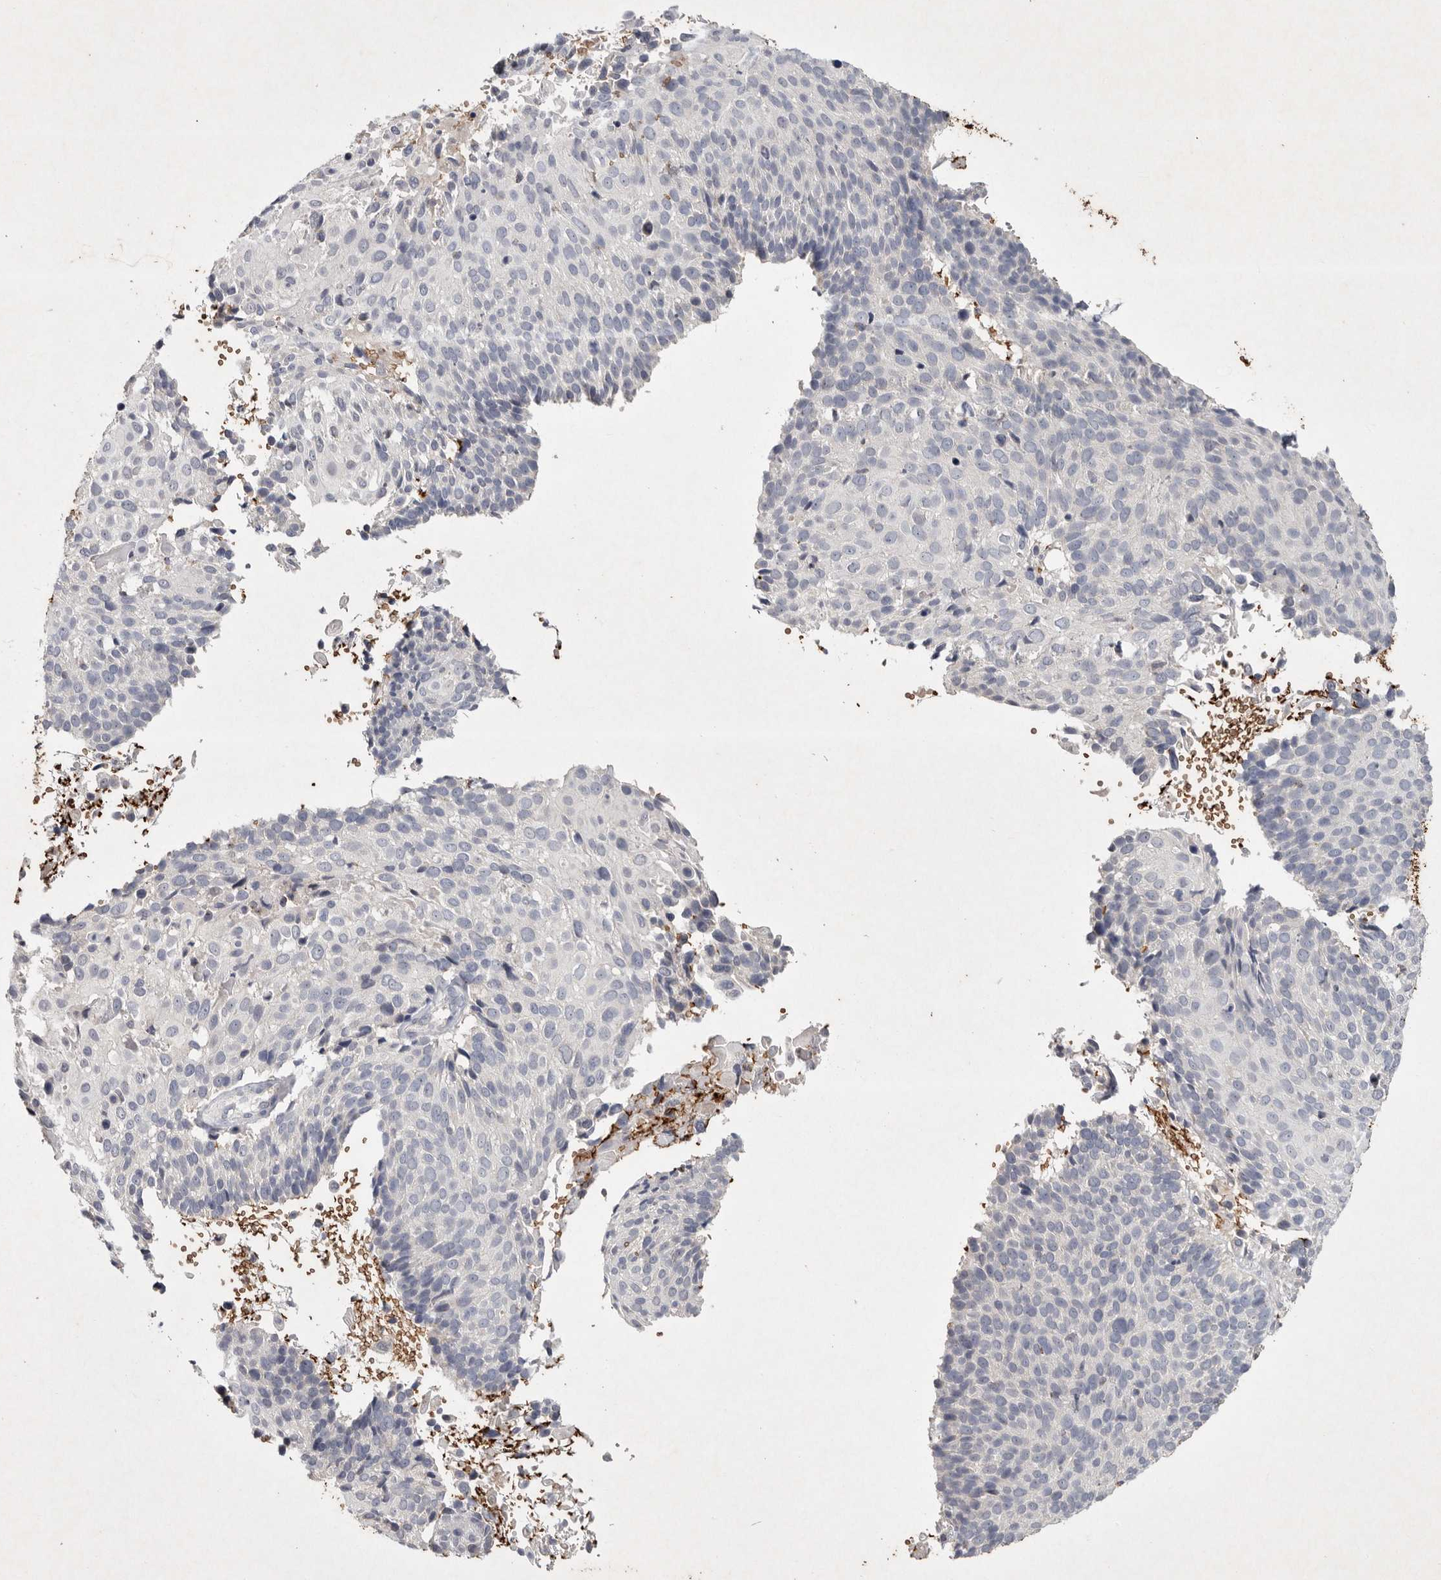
{"staining": {"intensity": "negative", "quantity": "none", "location": "none"}, "tissue": "cervical cancer", "cell_type": "Tumor cells", "image_type": "cancer", "snomed": [{"axis": "morphology", "description": "Squamous cell carcinoma, NOS"}, {"axis": "topography", "description": "Cervix"}], "caption": "There is no significant staining in tumor cells of cervical squamous cell carcinoma. The staining is performed using DAB brown chromogen with nuclei counter-stained in using hematoxylin.", "gene": "TNFSF14", "patient": {"sex": "female", "age": 74}}